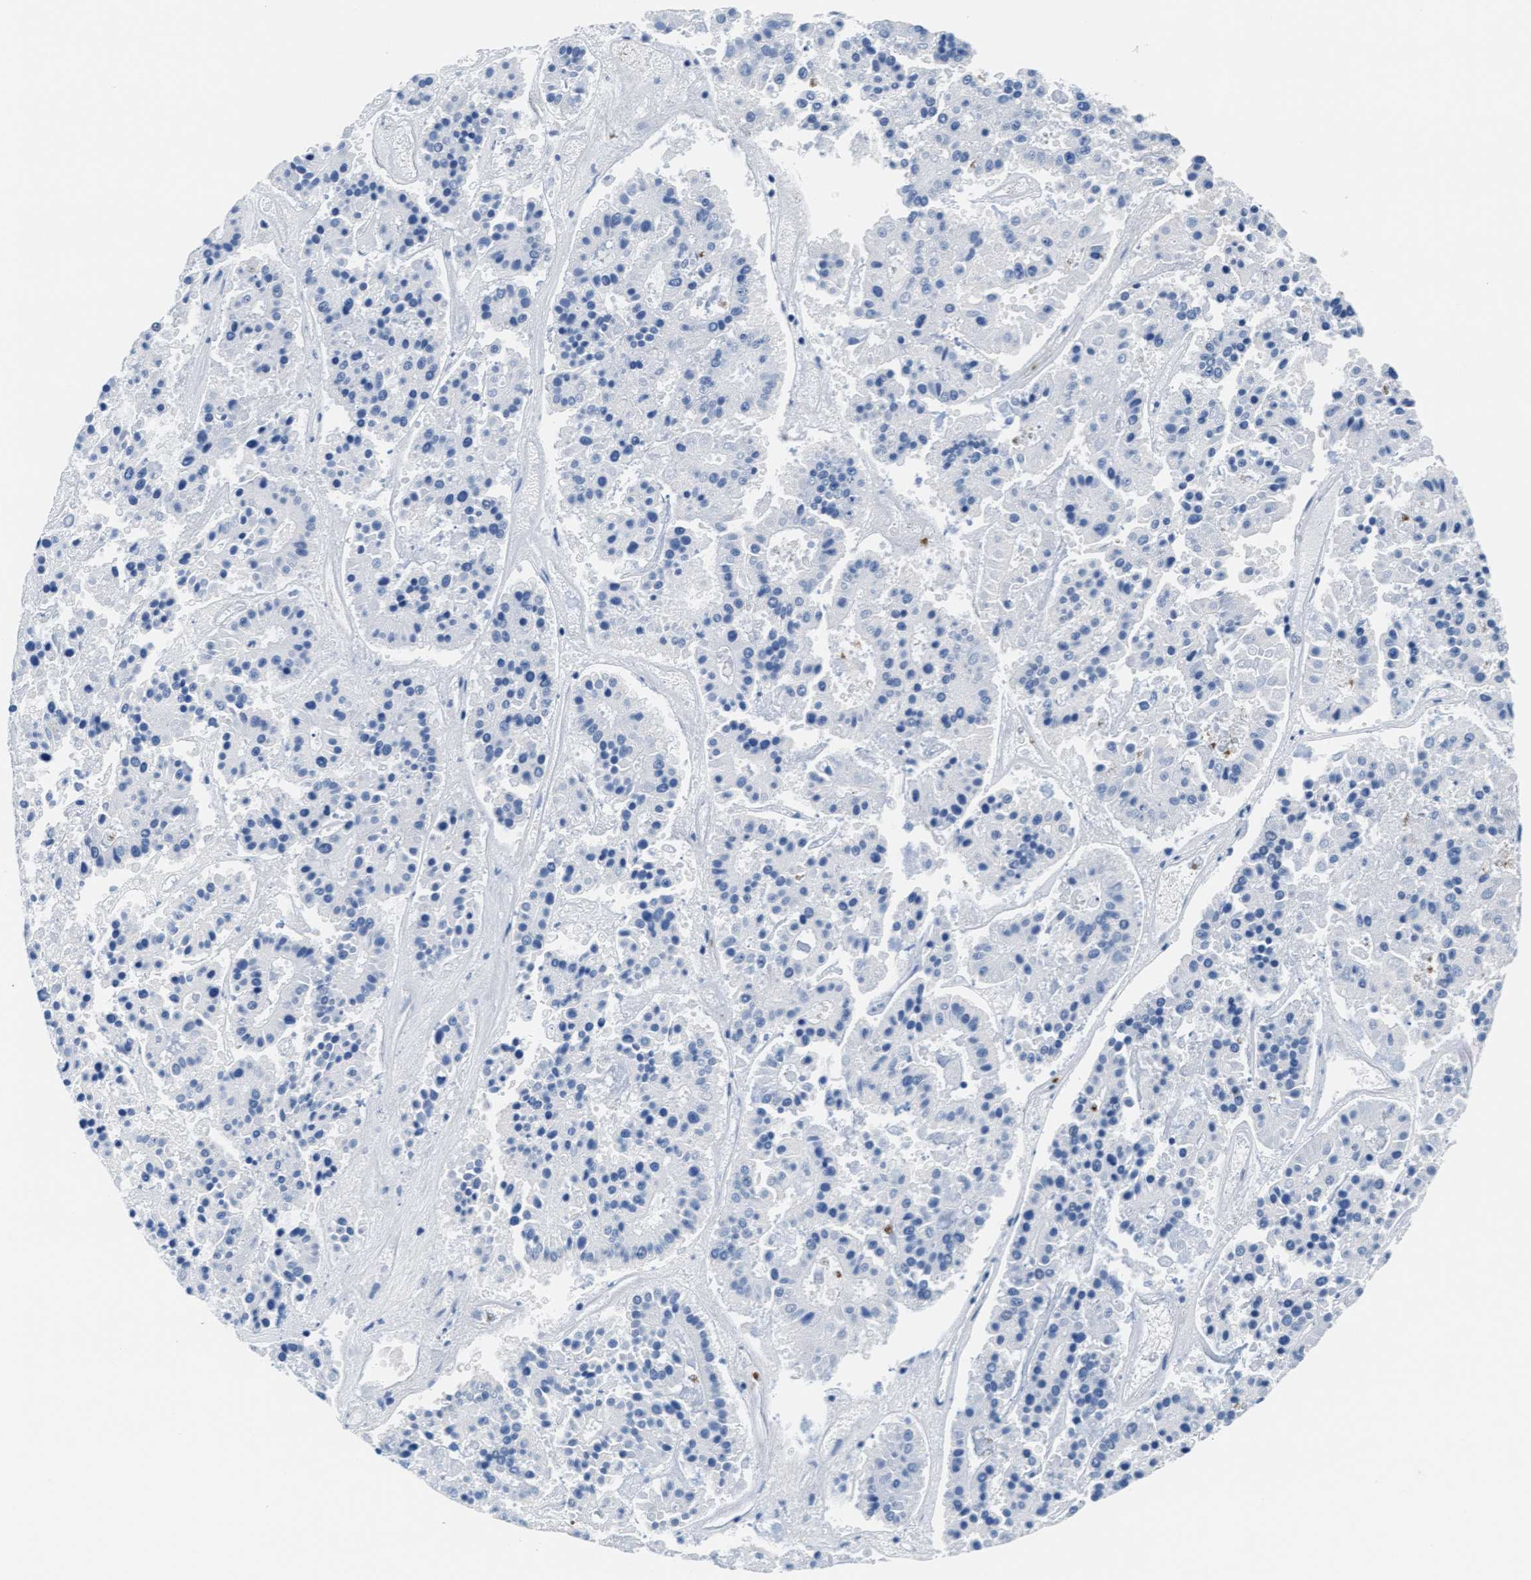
{"staining": {"intensity": "negative", "quantity": "none", "location": "none"}, "tissue": "pancreatic cancer", "cell_type": "Tumor cells", "image_type": "cancer", "snomed": [{"axis": "morphology", "description": "Adenocarcinoma, NOS"}, {"axis": "topography", "description": "Pancreas"}], "caption": "High magnification brightfield microscopy of adenocarcinoma (pancreatic) stained with DAB (brown) and counterstained with hematoxylin (blue): tumor cells show no significant expression.", "gene": "MMP8", "patient": {"sex": "male", "age": 50}}